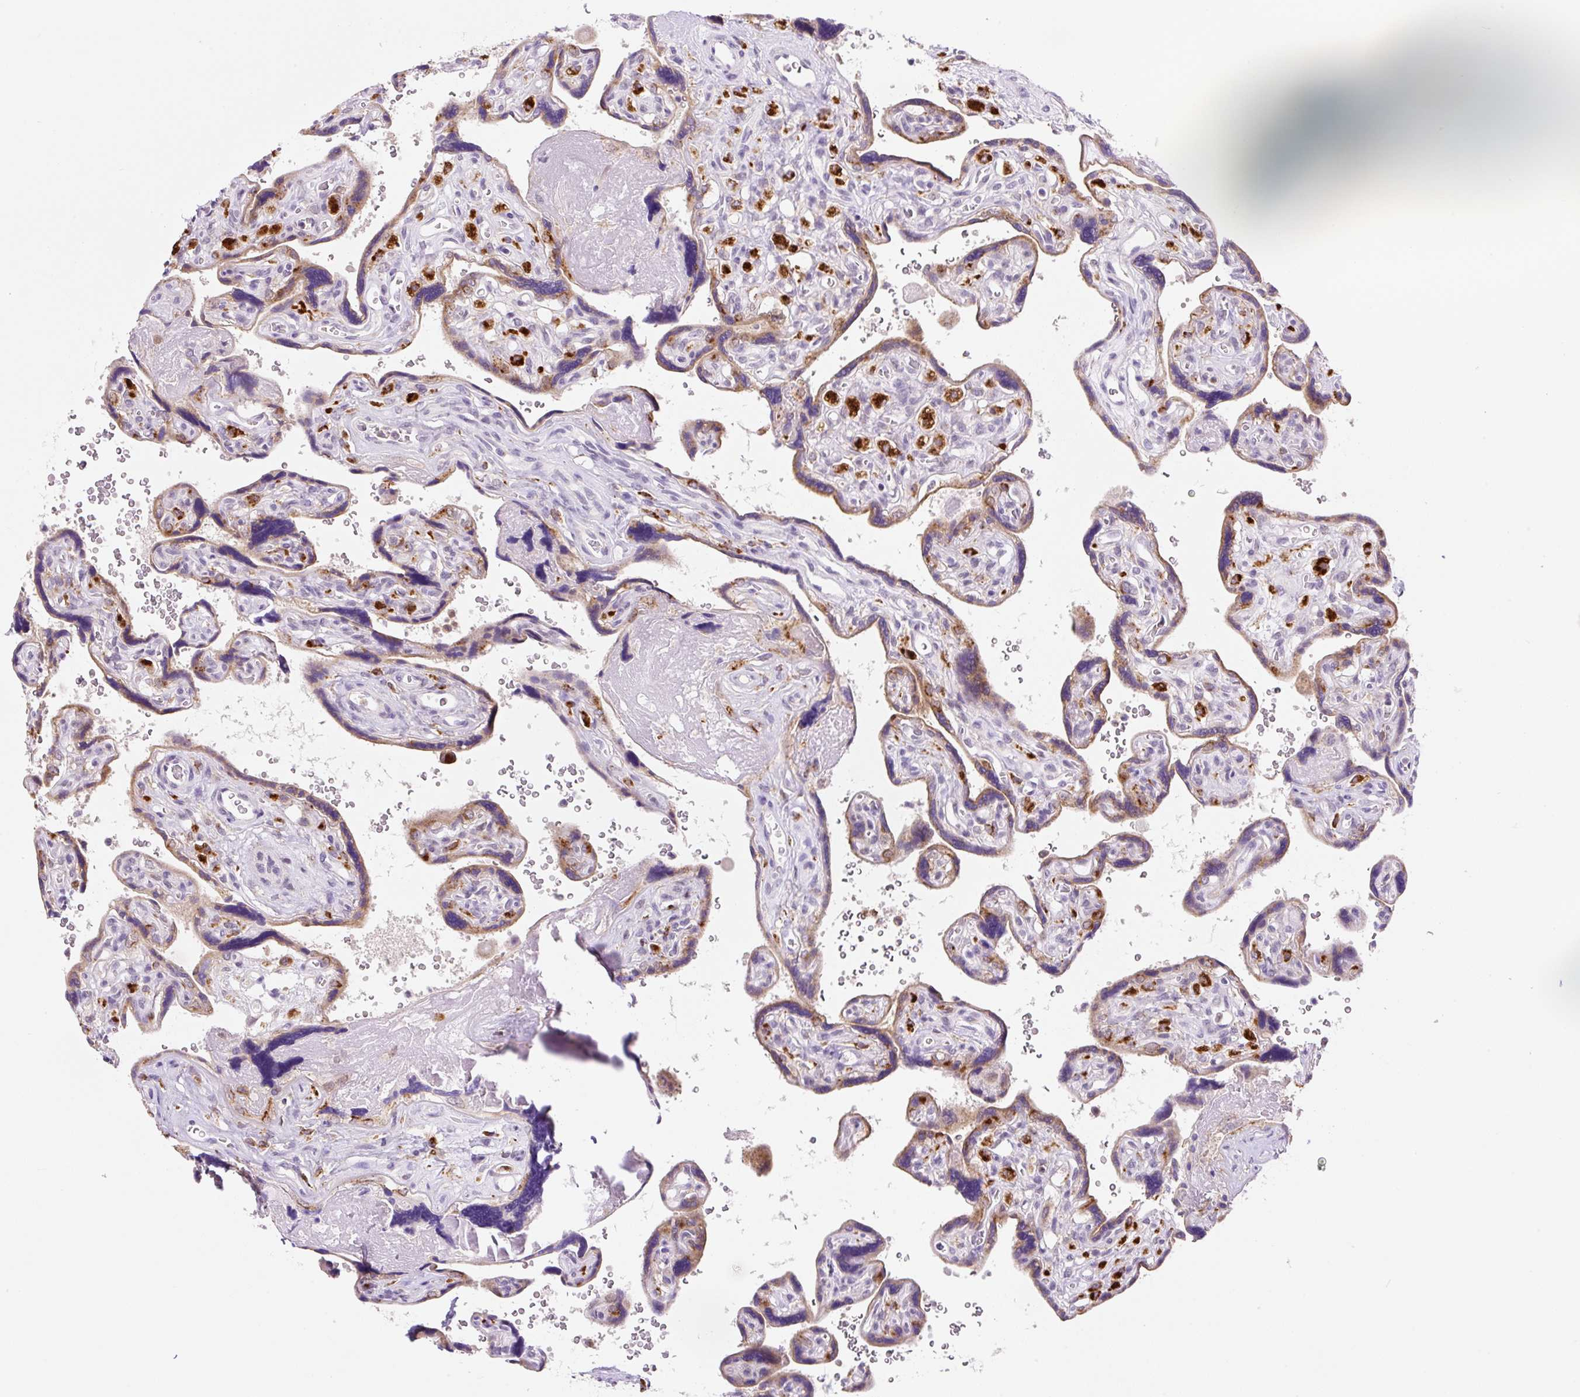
{"staining": {"intensity": "moderate", "quantity": ">75%", "location": "cytoplasmic/membranous"}, "tissue": "placenta", "cell_type": "Trophoblastic cells", "image_type": "normal", "snomed": [{"axis": "morphology", "description": "Normal tissue, NOS"}, {"axis": "topography", "description": "Placenta"}], "caption": "Normal placenta reveals moderate cytoplasmic/membranous positivity in approximately >75% of trophoblastic cells.", "gene": "CEBPZOS", "patient": {"sex": "female", "age": 39}}